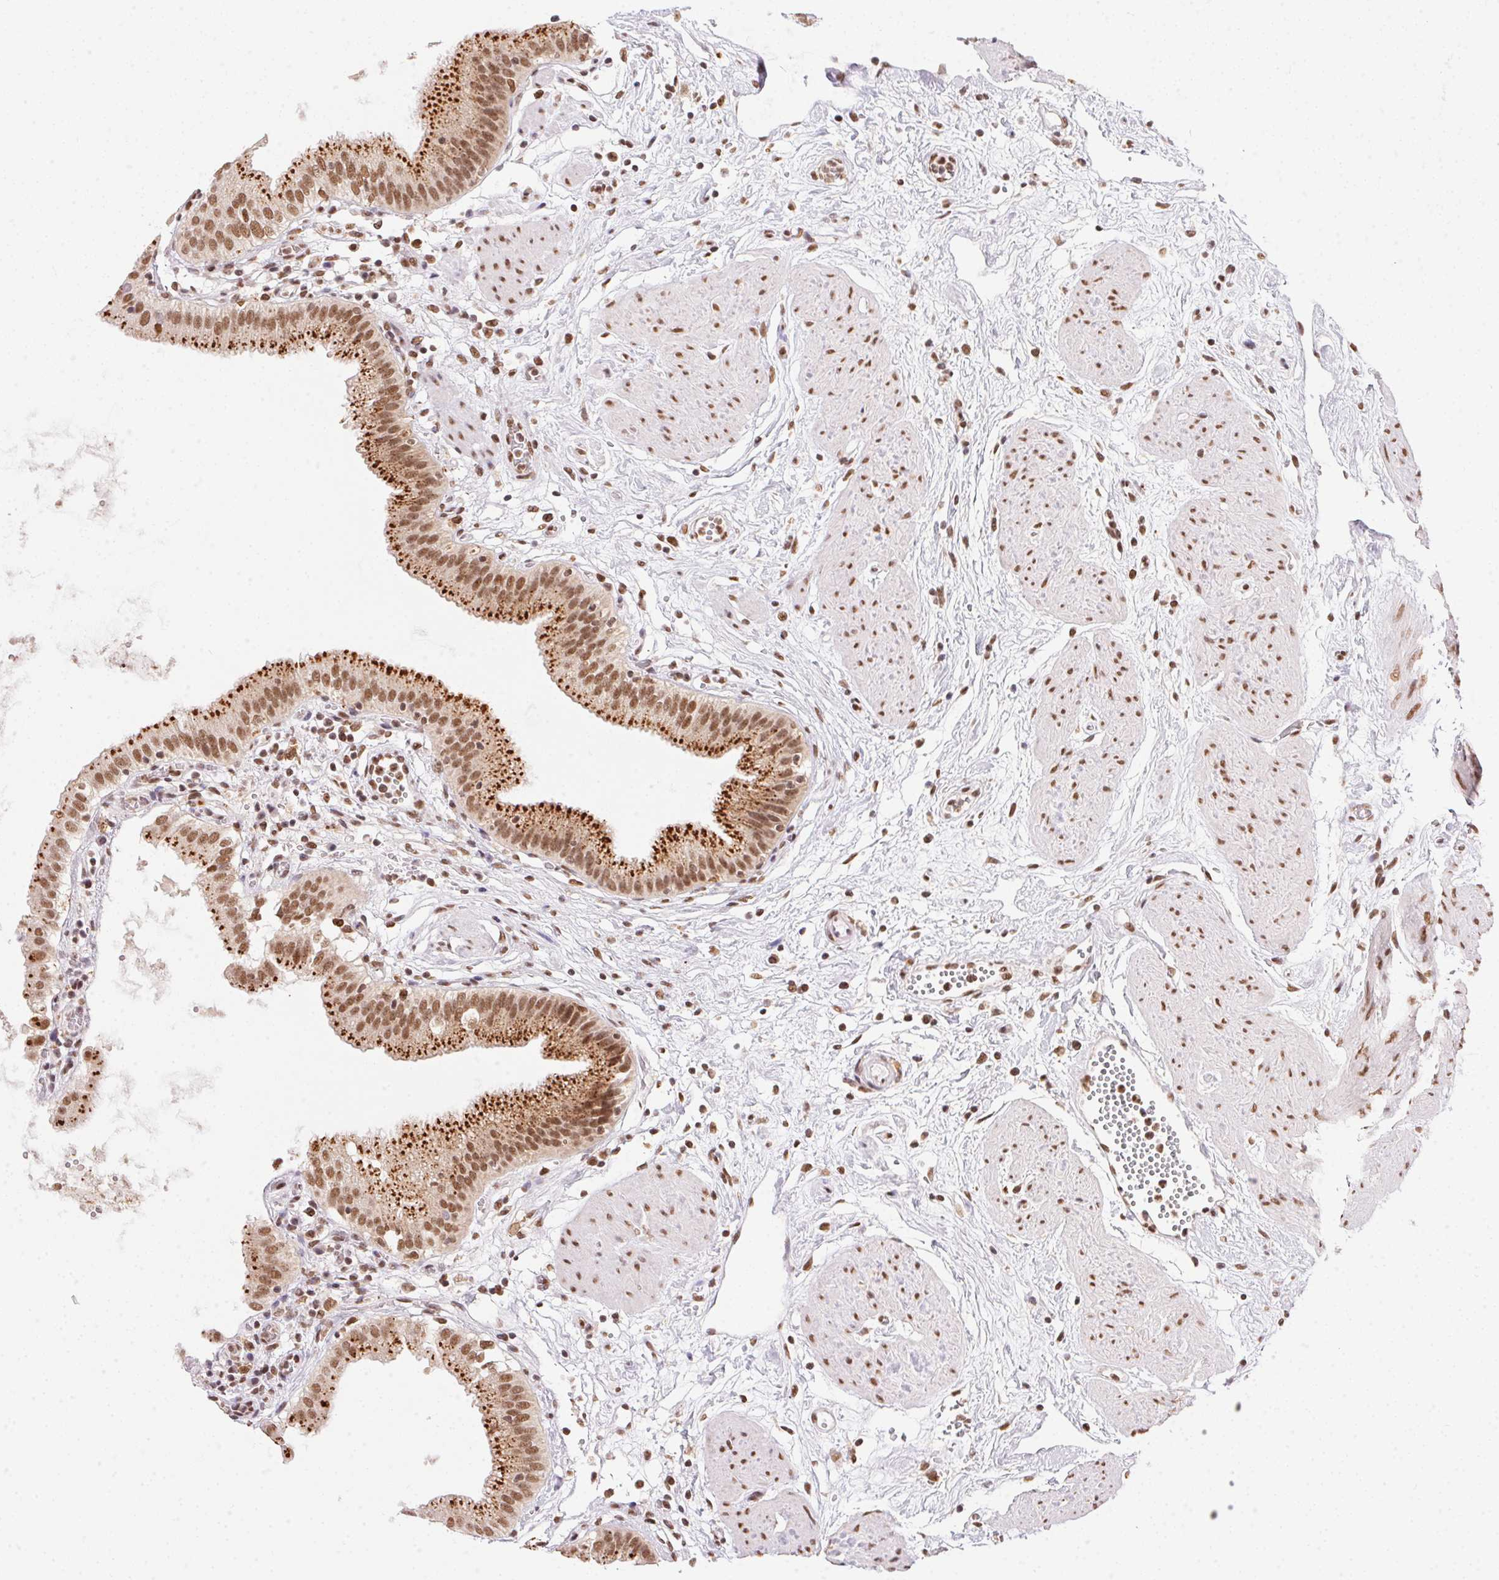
{"staining": {"intensity": "moderate", "quantity": ">75%", "location": "cytoplasmic/membranous,nuclear"}, "tissue": "gallbladder", "cell_type": "Glandular cells", "image_type": "normal", "snomed": [{"axis": "morphology", "description": "Normal tissue, NOS"}, {"axis": "topography", "description": "Gallbladder"}], "caption": "Protein staining displays moderate cytoplasmic/membranous,nuclear staining in approximately >75% of glandular cells in benign gallbladder.", "gene": "NFE2L1", "patient": {"sex": "female", "age": 65}}